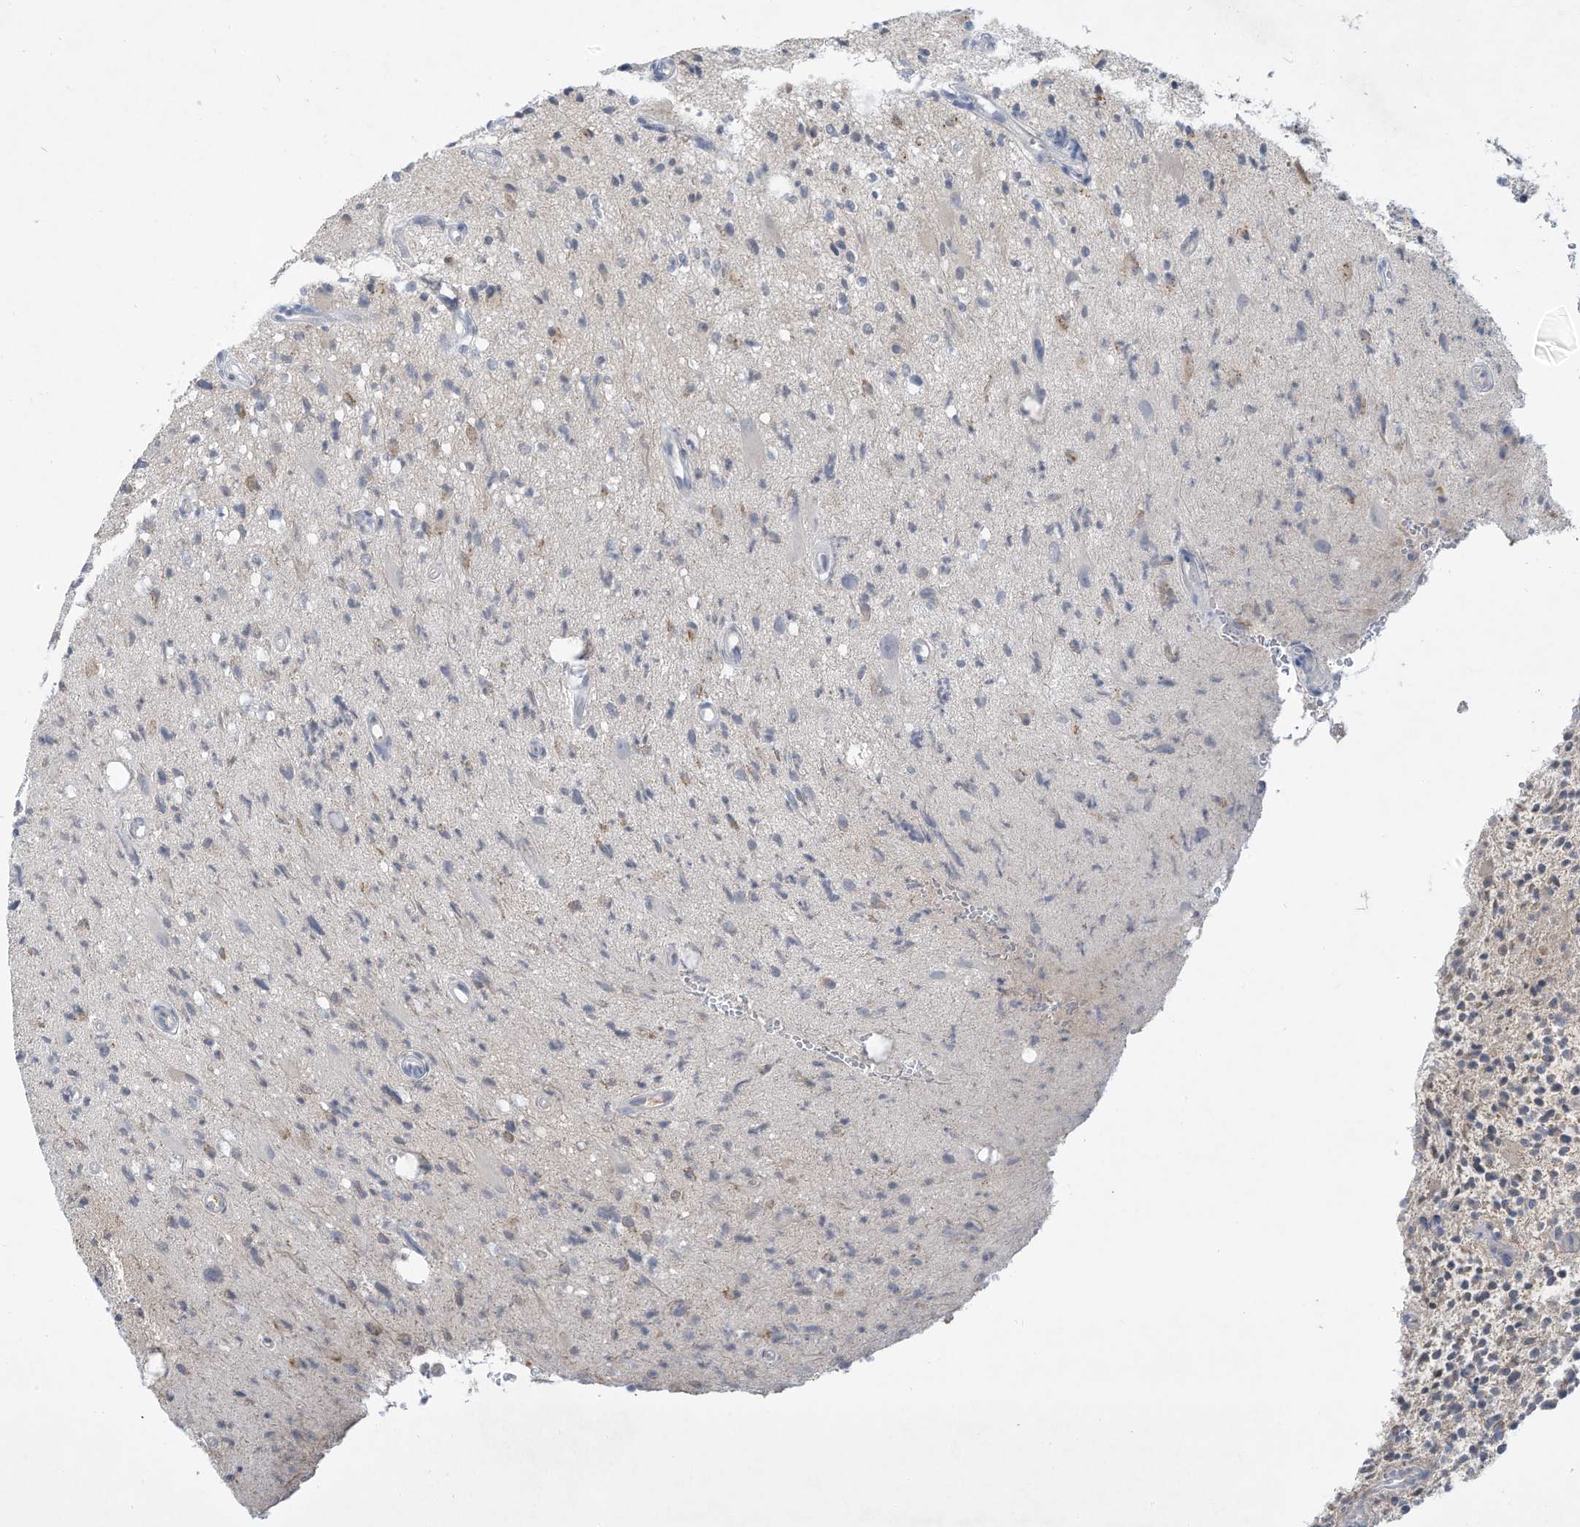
{"staining": {"intensity": "negative", "quantity": "none", "location": "none"}, "tissue": "glioma", "cell_type": "Tumor cells", "image_type": "cancer", "snomed": [{"axis": "morphology", "description": "Glioma, malignant, High grade"}, {"axis": "topography", "description": "Brain"}], "caption": "Immunohistochemistry image of glioma stained for a protein (brown), which shows no positivity in tumor cells. The staining was performed using DAB to visualize the protein expression in brown, while the nuclei were stained in blue with hematoxylin (Magnification: 20x).", "gene": "HAS3", "patient": {"sex": "male", "age": 48}}